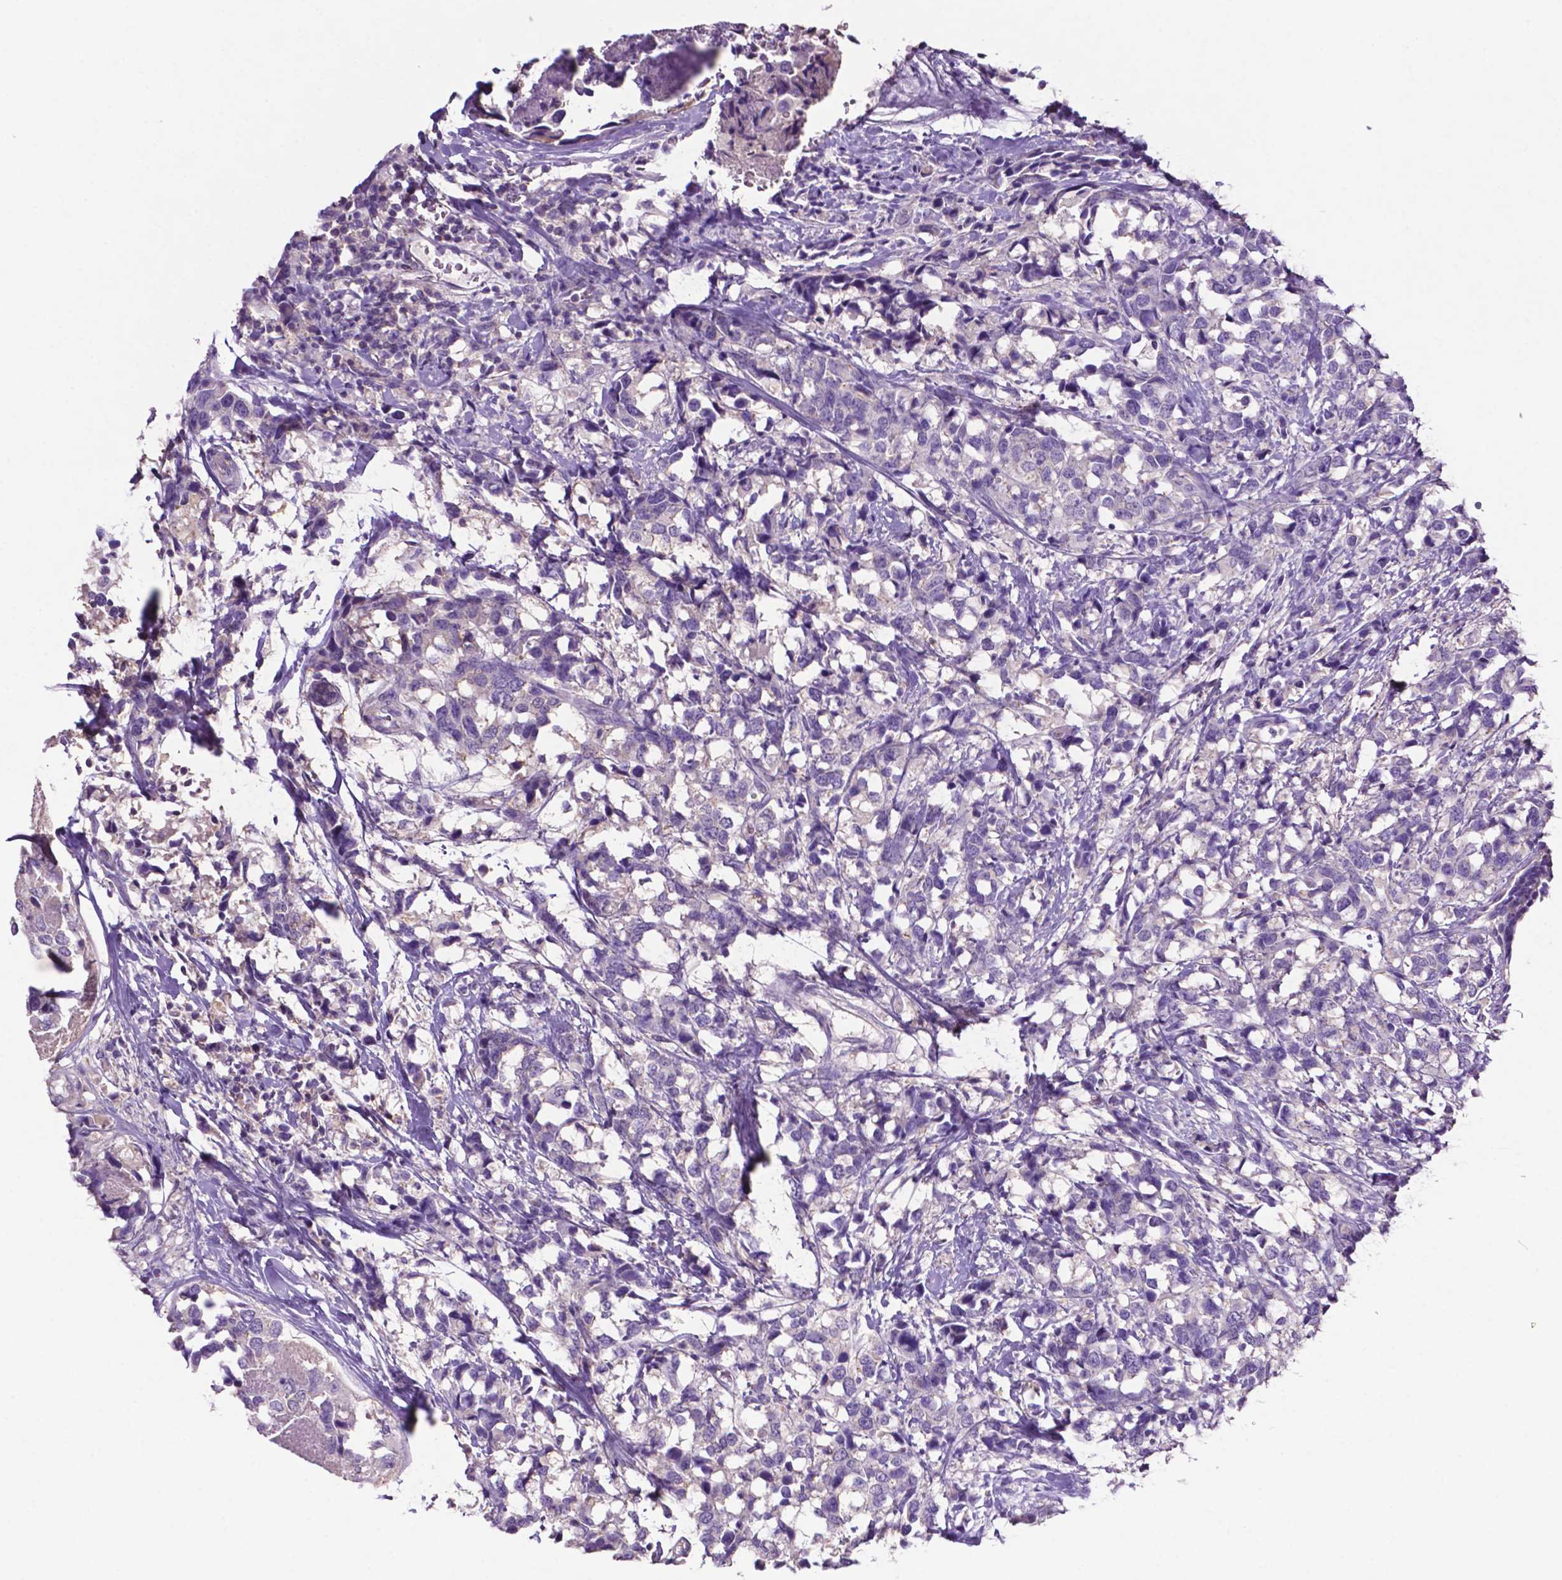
{"staining": {"intensity": "negative", "quantity": "none", "location": "none"}, "tissue": "breast cancer", "cell_type": "Tumor cells", "image_type": "cancer", "snomed": [{"axis": "morphology", "description": "Lobular carcinoma"}, {"axis": "topography", "description": "Breast"}], "caption": "Immunohistochemistry of human breast cancer shows no staining in tumor cells. (DAB (3,3'-diaminobenzidine) immunohistochemistry visualized using brightfield microscopy, high magnification).", "gene": "PRPS2", "patient": {"sex": "female", "age": 59}}